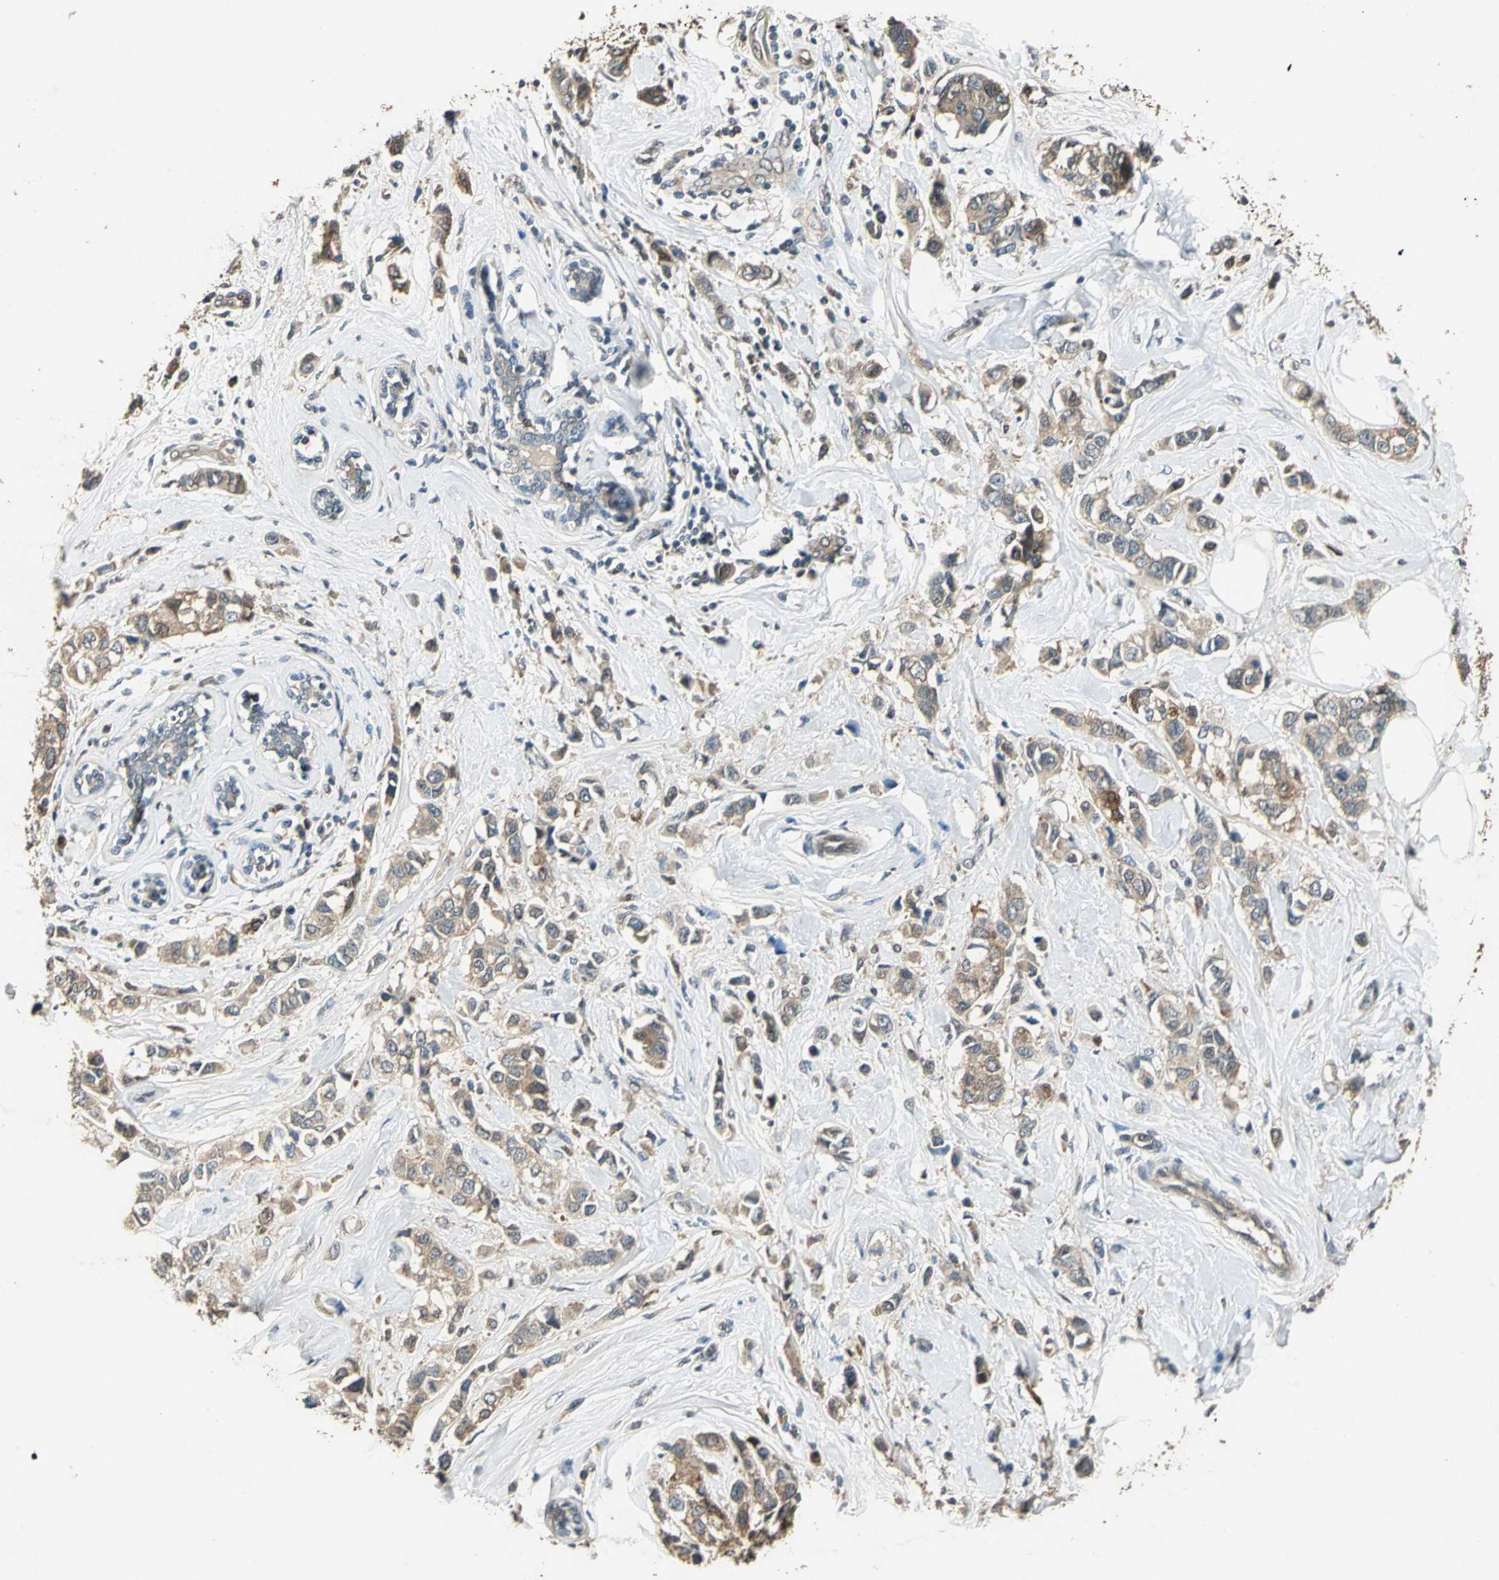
{"staining": {"intensity": "moderate", "quantity": ">75%", "location": "cytoplasmic/membranous"}, "tissue": "breast cancer", "cell_type": "Tumor cells", "image_type": "cancer", "snomed": [{"axis": "morphology", "description": "Duct carcinoma"}, {"axis": "topography", "description": "Breast"}], "caption": "An image of human breast cancer (infiltrating ductal carcinoma) stained for a protein demonstrates moderate cytoplasmic/membranous brown staining in tumor cells.", "gene": "RRM2B", "patient": {"sex": "female", "age": 50}}